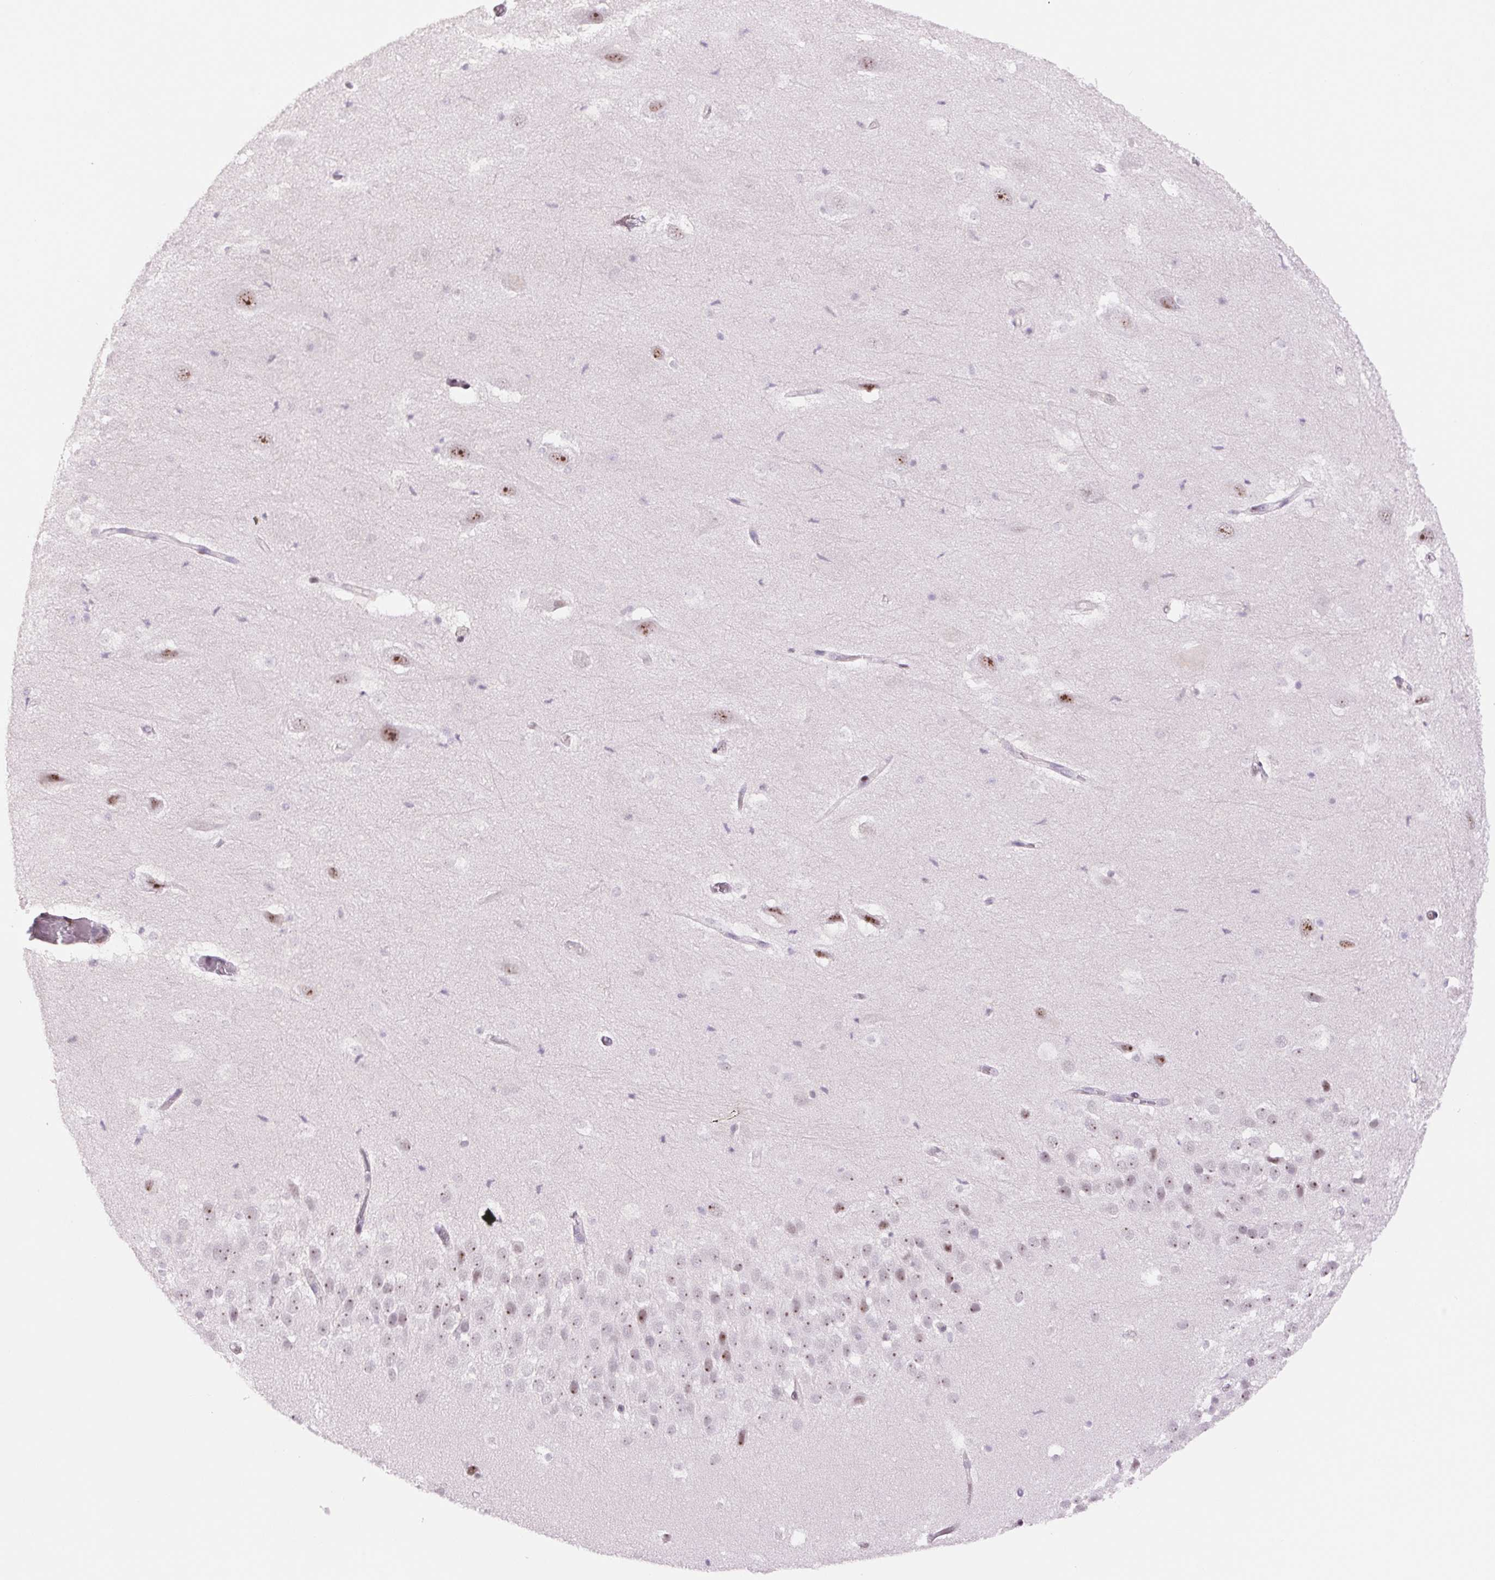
{"staining": {"intensity": "negative", "quantity": "none", "location": "none"}, "tissue": "hippocampus", "cell_type": "Glial cells", "image_type": "normal", "snomed": [{"axis": "morphology", "description": "Normal tissue, NOS"}, {"axis": "topography", "description": "Hippocampus"}], "caption": "A high-resolution photomicrograph shows immunohistochemistry (IHC) staining of benign hippocampus, which displays no significant staining in glial cells. (DAB immunohistochemistry, high magnification).", "gene": "ZC3H14", "patient": {"sex": "male", "age": 26}}